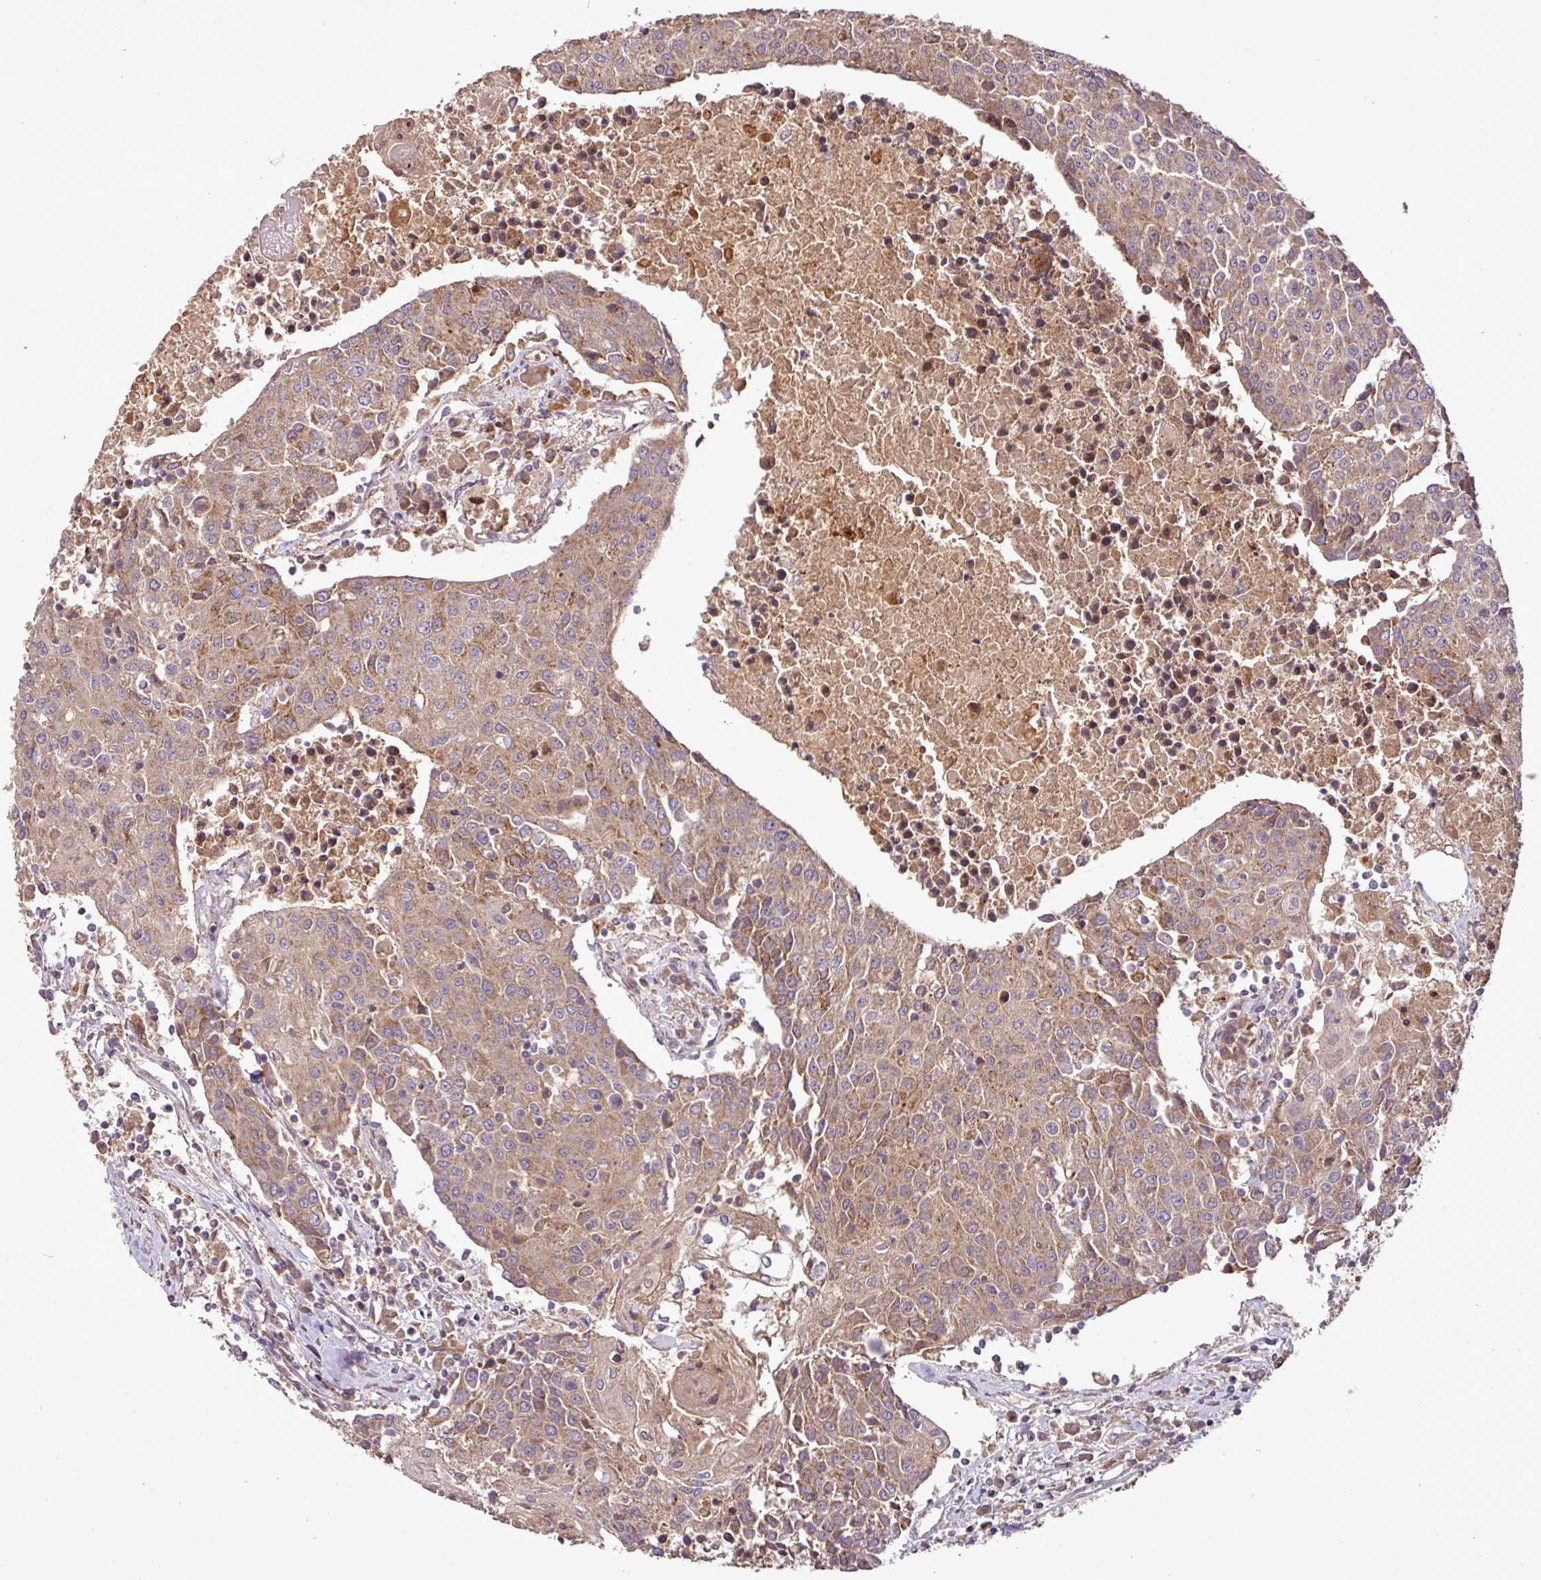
{"staining": {"intensity": "moderate", "quantity": ">75%", "location": "cytoplasmic/membranous"}, "tissue": "urothelial cancer", "cell_type": "Tumor cells", "image_type": "cancer", "snomed": [{"axis": "morphology", "description": "Urothelial carcinoma, High grade"}, {"axis": "topography", "description": "Urinary bladder"}], "caption": "Urothelial carcinoma (high-grade) stained with a protein marker displays moderate staining in tumor cells.", "gene": "YPEL3", "patient": {"sex": "female", "age": 85}}